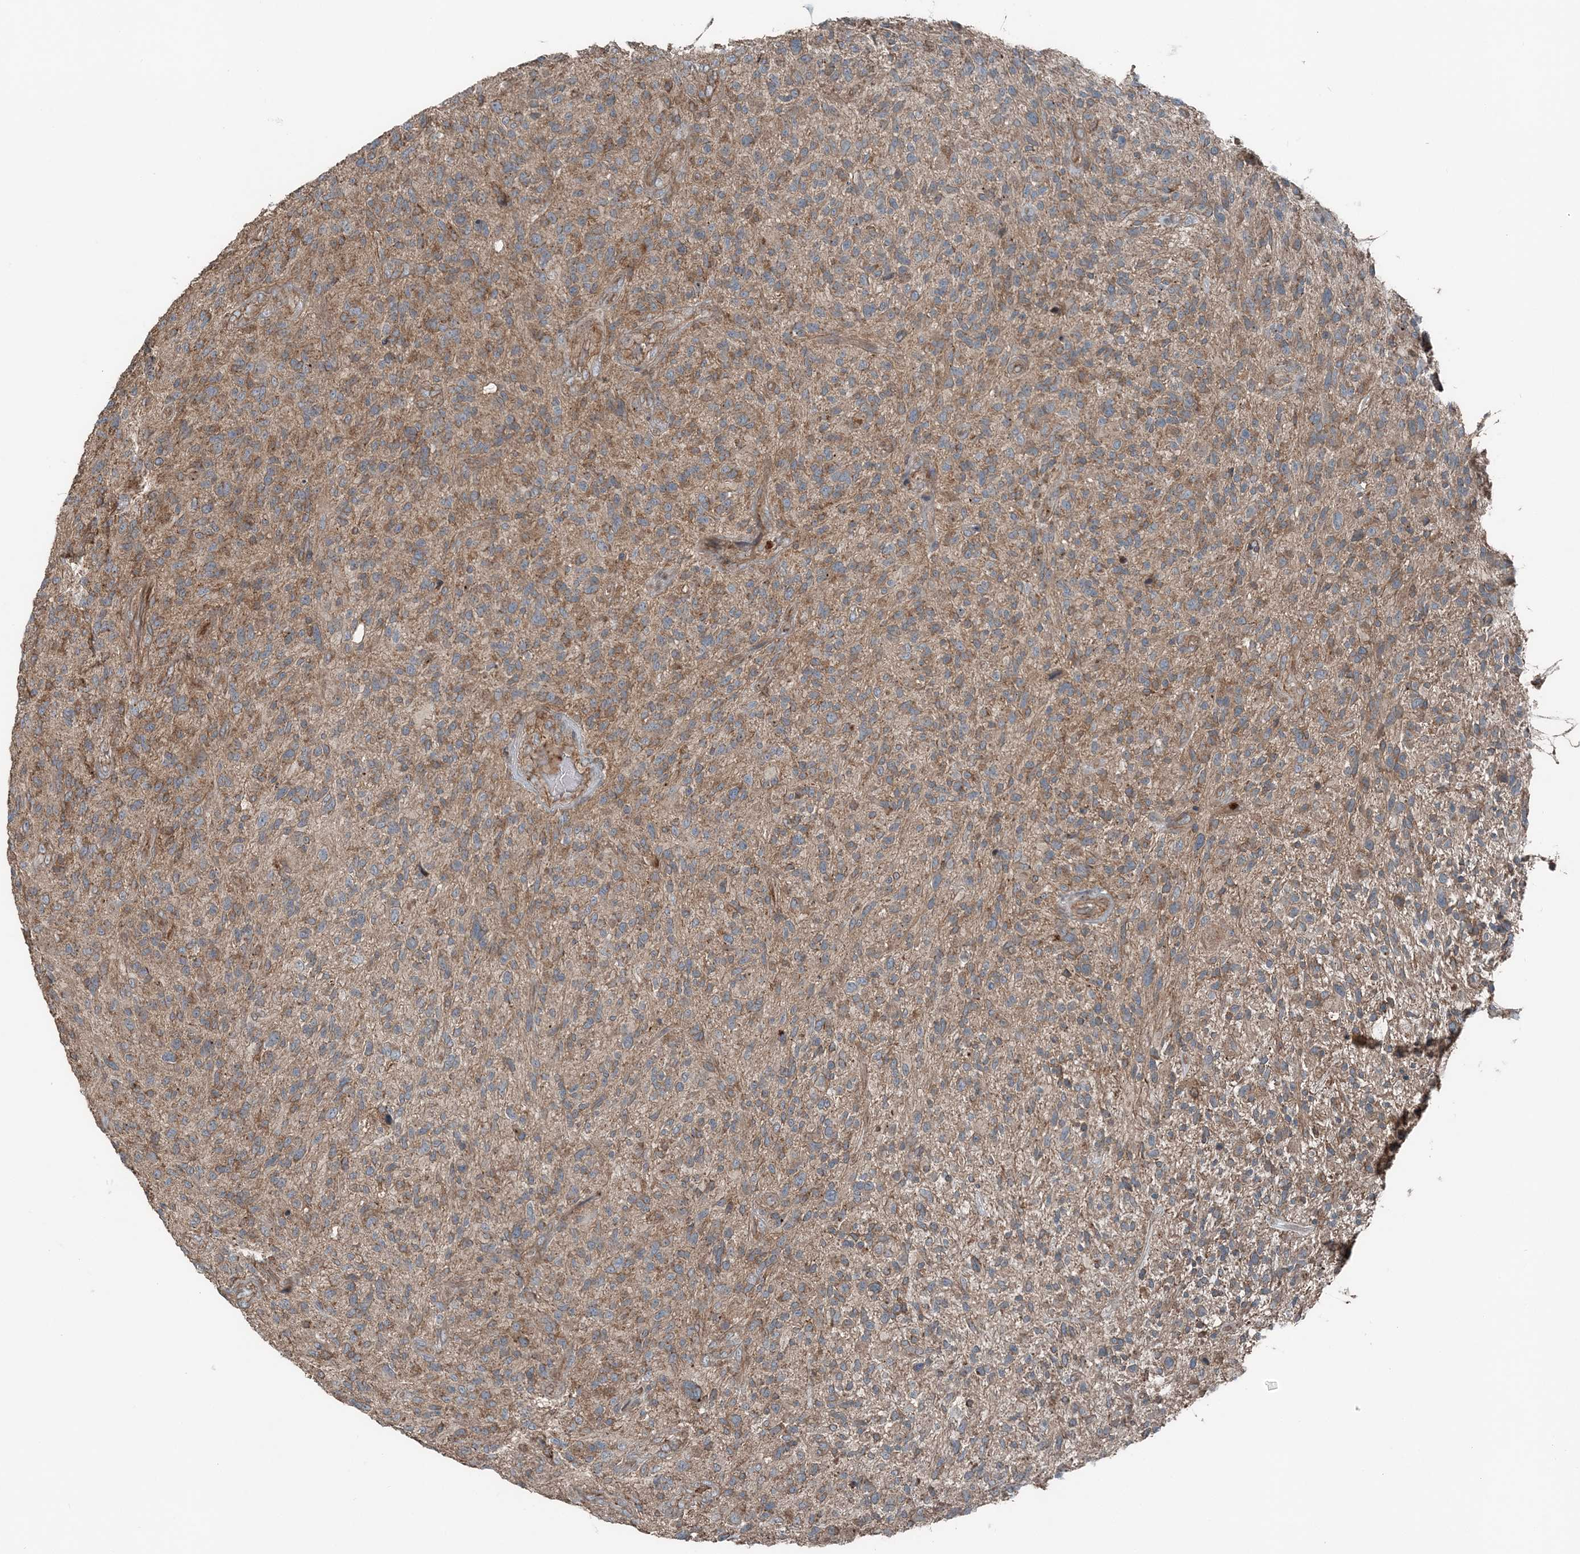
{"staining": {"intensity": "moderate", "quantity": ">75%", "location": "cytoplasmic/membranous"}, "tissue": "glioma", "cell_type": "Tumor cells", "image_type": "cancer", "snomed": [{"axis": "morphology", "description": "Glioma, malignant, High grade"}, {"axis": "topography", "description": "Brain"}], "caption": "Glioma tissue demonstrates moderate cytoplasmic/membranous staining in about >75% of tumor cells", "gene": "KY", "patient": {"sex": "male", "age": 47}}